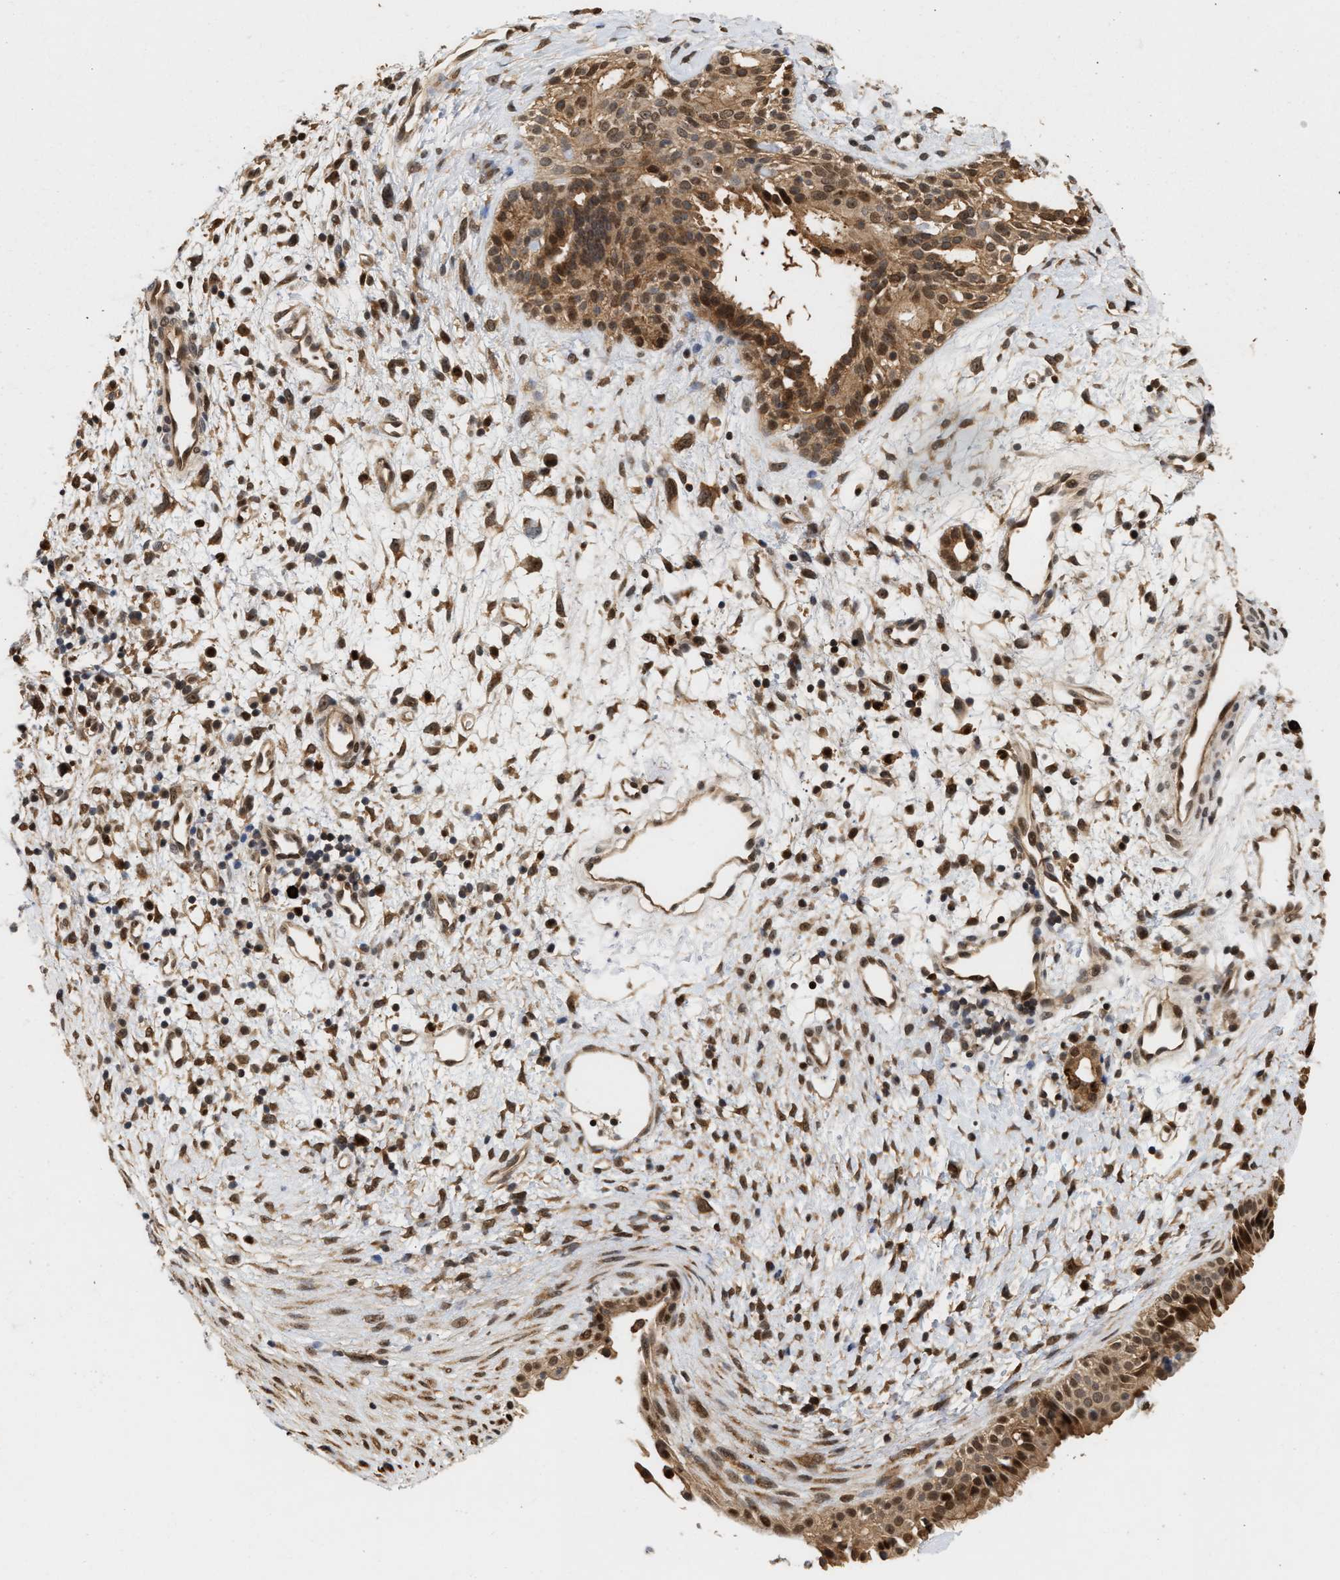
{"staining": {"intensity": "strong", "quantity": ">75%", "location": "cytoplasmic/membranous,nuclear"}, "tissue": "nasopharynx", "cell_type": "Respiratory epithelial cells", "image_type": "normal", "snomed": [{"axis": "morphology", "description": "Normal tissue, NOS"}, {"axis": "topography", "description": "Nasopharynx"}], "caption": "Protein expression analysis of normal nasopharynx displays strong cytoplasmic/membranous,nuclear expression in approximately >75% of respiratory epithelial cells. (DAB IHC with brightfield microscopy, high magnification).", "gene": "ABHD5", "patient": {"sex": "male", "age": 22}}